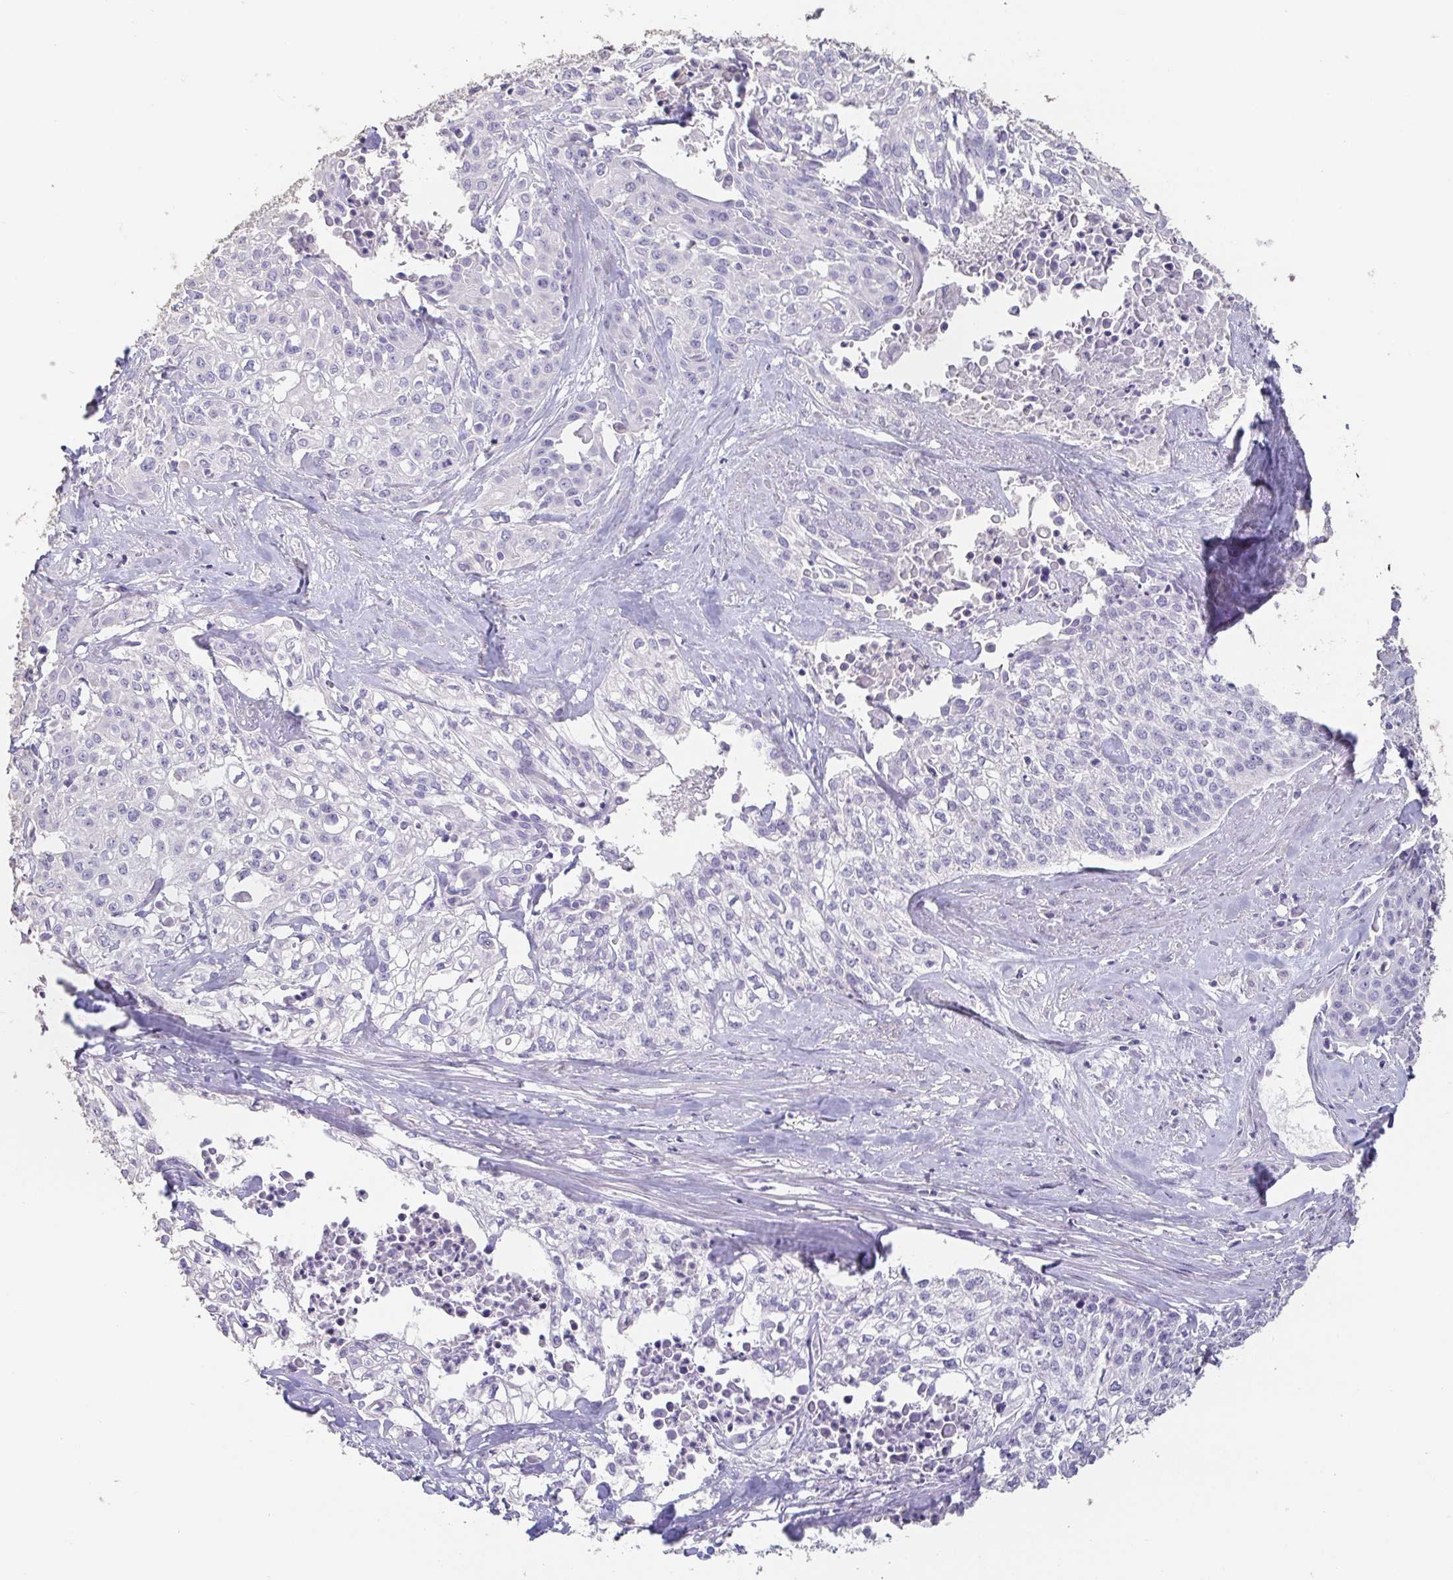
{"staining": {"intensity": "negative", "quantity": "none", "location": "none"}, "tissue": "cervical cancer", "cell_type": "Tumor cells", "image_type": "cancer", "snomed": [{"axis": "morphology", "description": "Squamous cell carcinoma, NOS"}, {"axis": "topography", "description": "Cervix"}], "caption": "Tumor cells show no significant staining in cervical squamous cell carcinoma.", "gene": "BPIFA2", "patient": {"sex": "female", "age": 39}}